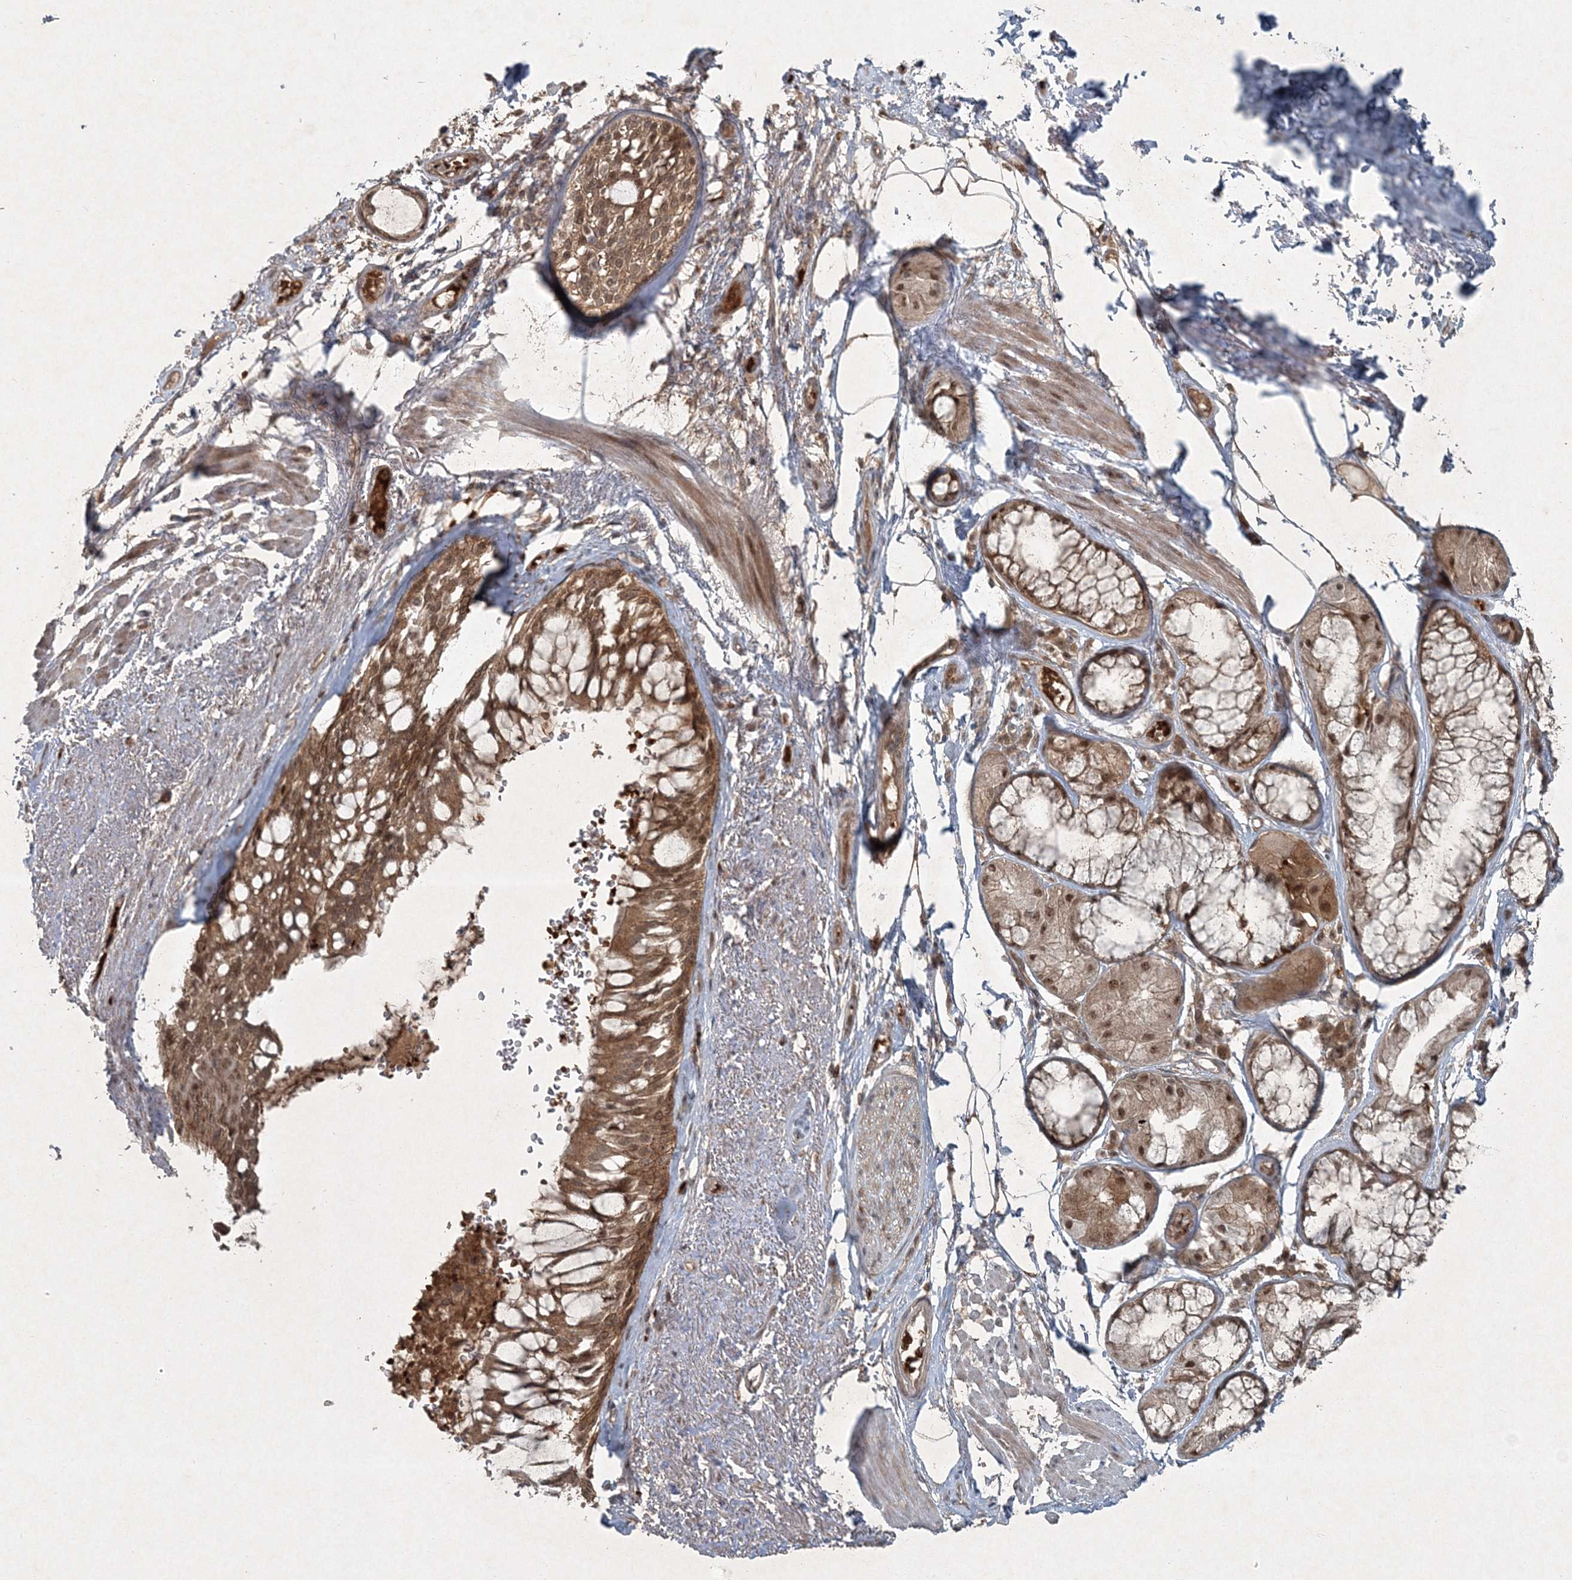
{"staining": {"intensity": "moderate", "quantity": ">75%", "location": "cytoplasmic/membranous,nuclear"}, "tissue": "adipose tissue", "cell_type": "Adipocytes", "image_type": "normal", "snomed": [{"axis": "morphology", "description": "Normal tissue, NOS"}, {"axis": "topography", "description": "Bronchus"}], "caption": "Immunohistochemistry (DAB (3,3'-diaminobenzidine)) staining of normal adipose tissue shows moderate cytoplasmic/membranous,nuclear protein staining in approximately >75% of adipocytes.", "gene": "FBXL17", "patient": {"sex": "male", "age": 66}}